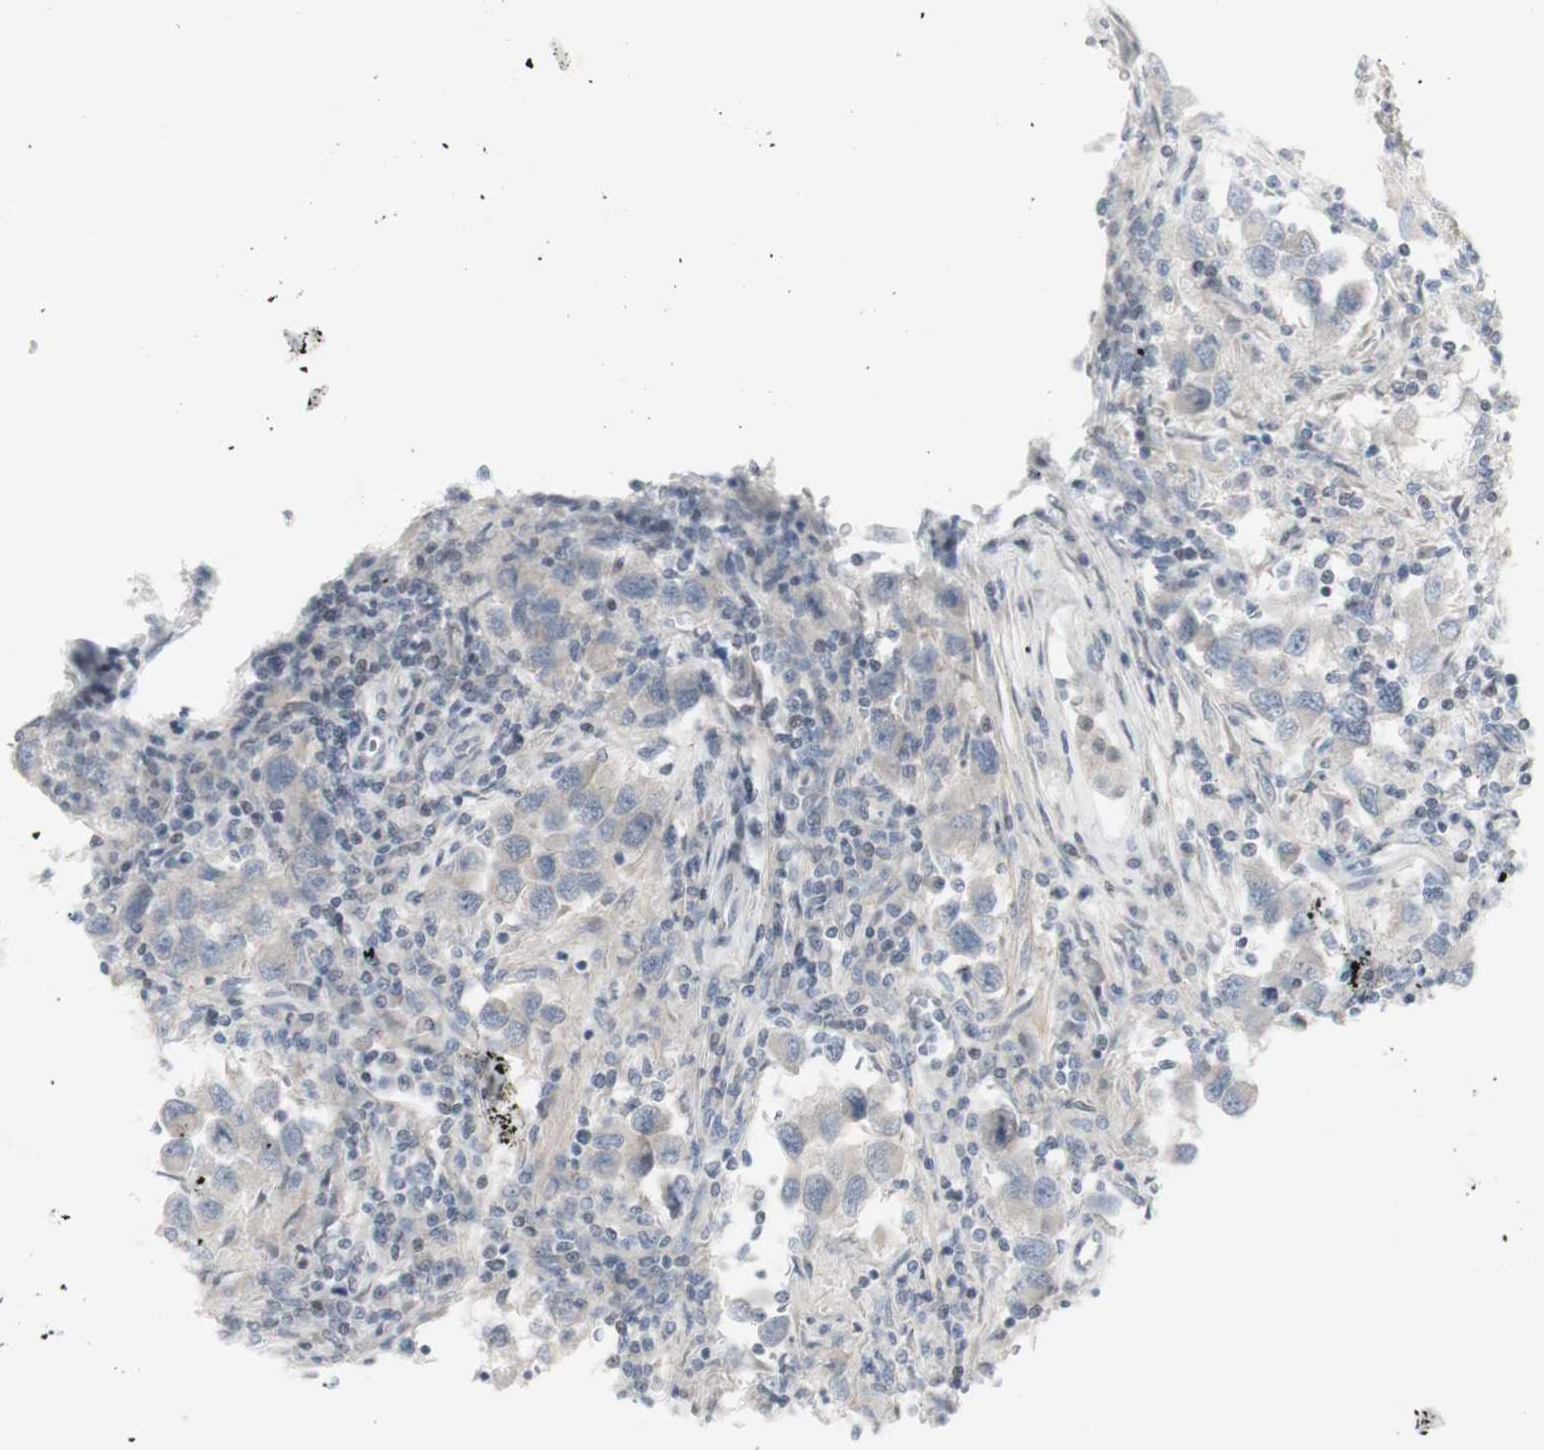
{"staining": {"intensity": "negative", "quantity": "none", "location": "none"}, "tissue": "testis cancer", "cell_type": "Tumor cells", "image_type": "cancer", "snomed": [{"axis": "morphology", "description": "Carcinoma, Embryonal, NOS"}, {"axis": "topography", "description": "Testis"}], "caption": "This is an IHC micrograph of human embryonal carcinoma (testis). There is no expression in tumor cells.", "gene": "C1orf116", "patient": {"sex": "male", "age": 21}}